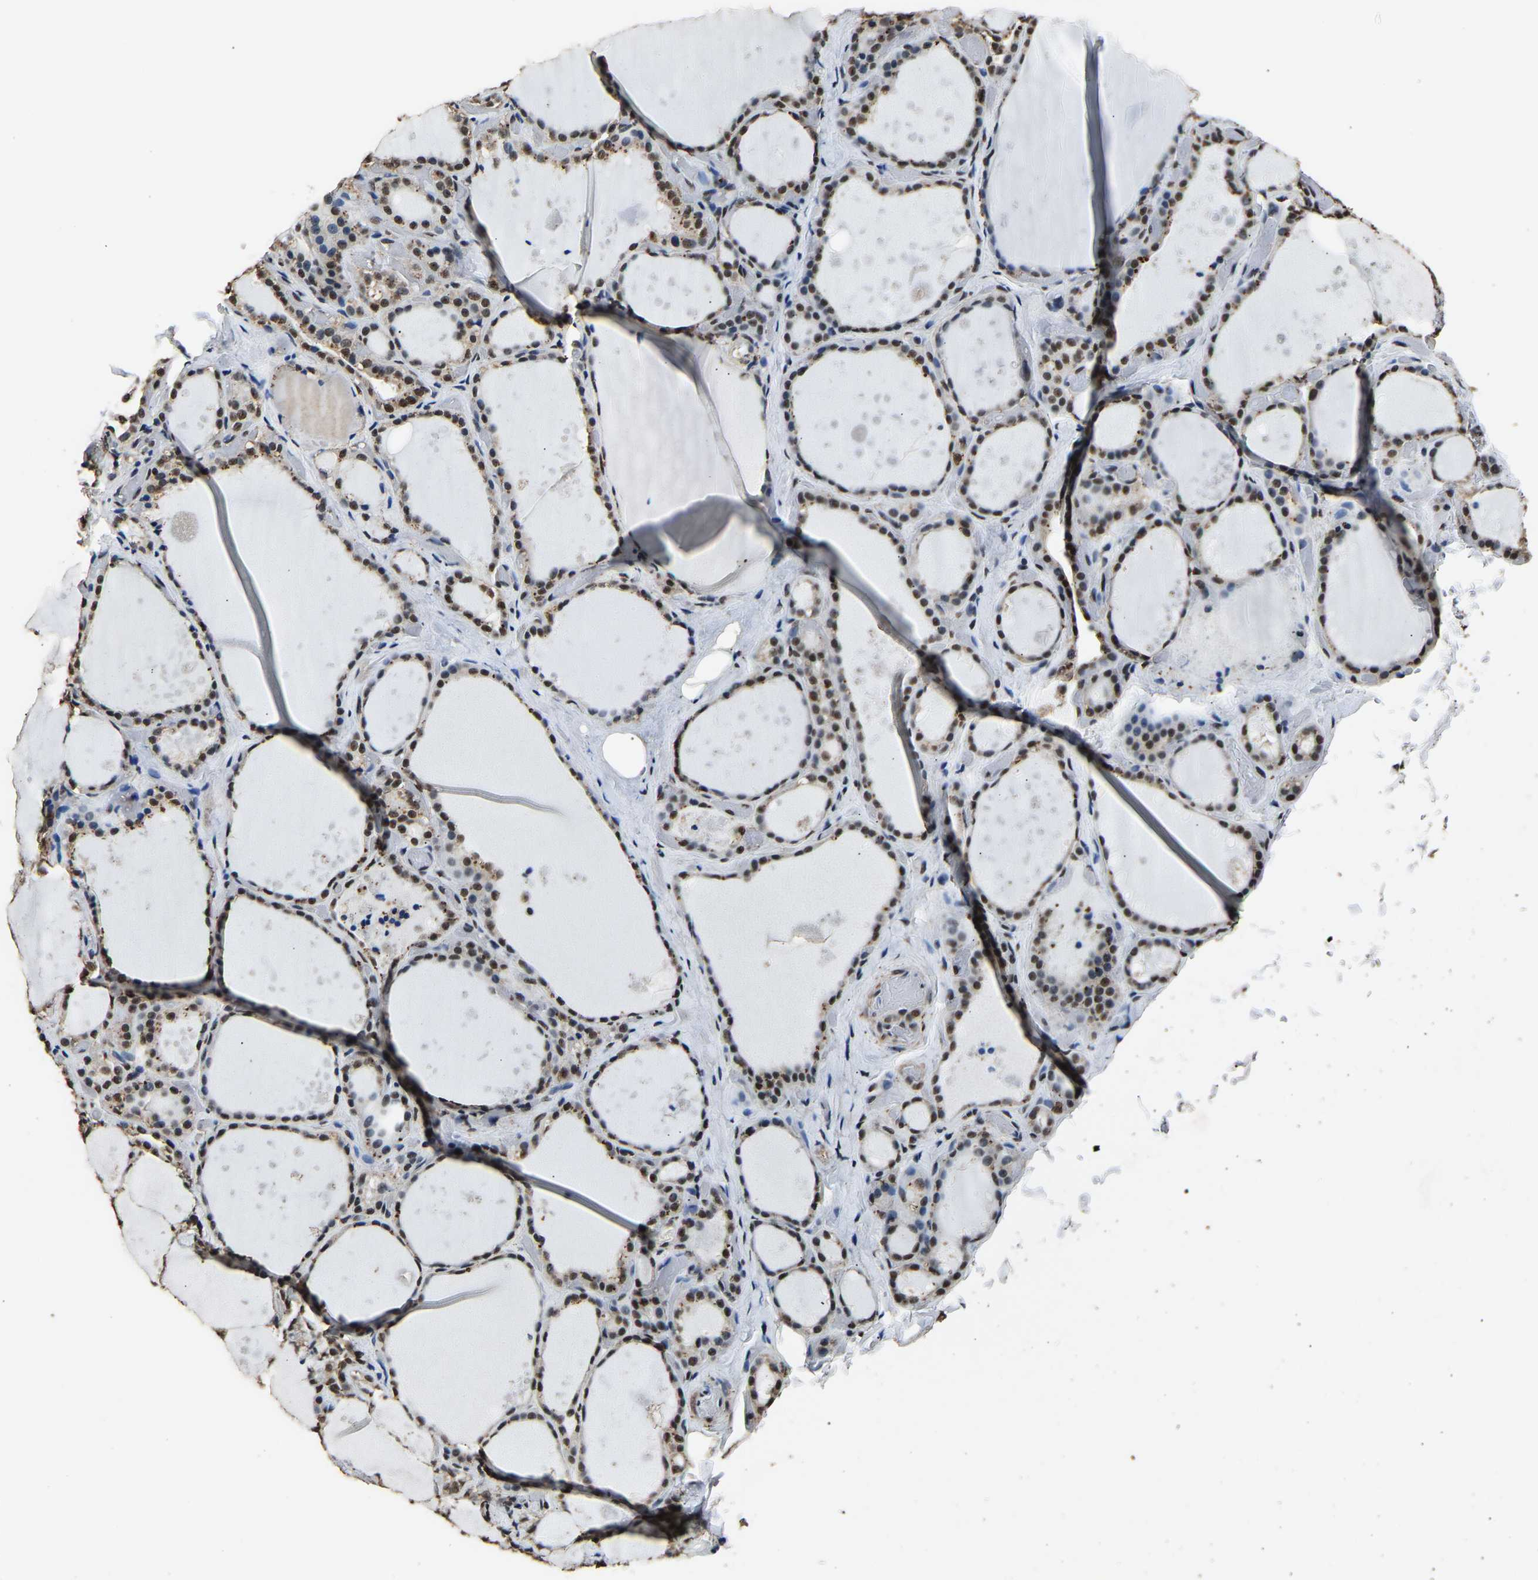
{"staining": {"intensity": "moderate", "quantity": ">75%", "location": "nuclear"}, "tissue": "thyroid gland", "cell_type": "Glandular cells", "image_type": "normal", "snomed": [{"axis": "morphology", "description": "Normal tissue, NOS"}, {"axis": "topography", "description": "Thyroid gland"}], "caption": "Thyroid gland stained for a protein (brown) exhibits moderate nuclear positive expression in about >75% of glandular cells.", "gene": "SAFB", "patient": {"sex": "female", "age": 44}}